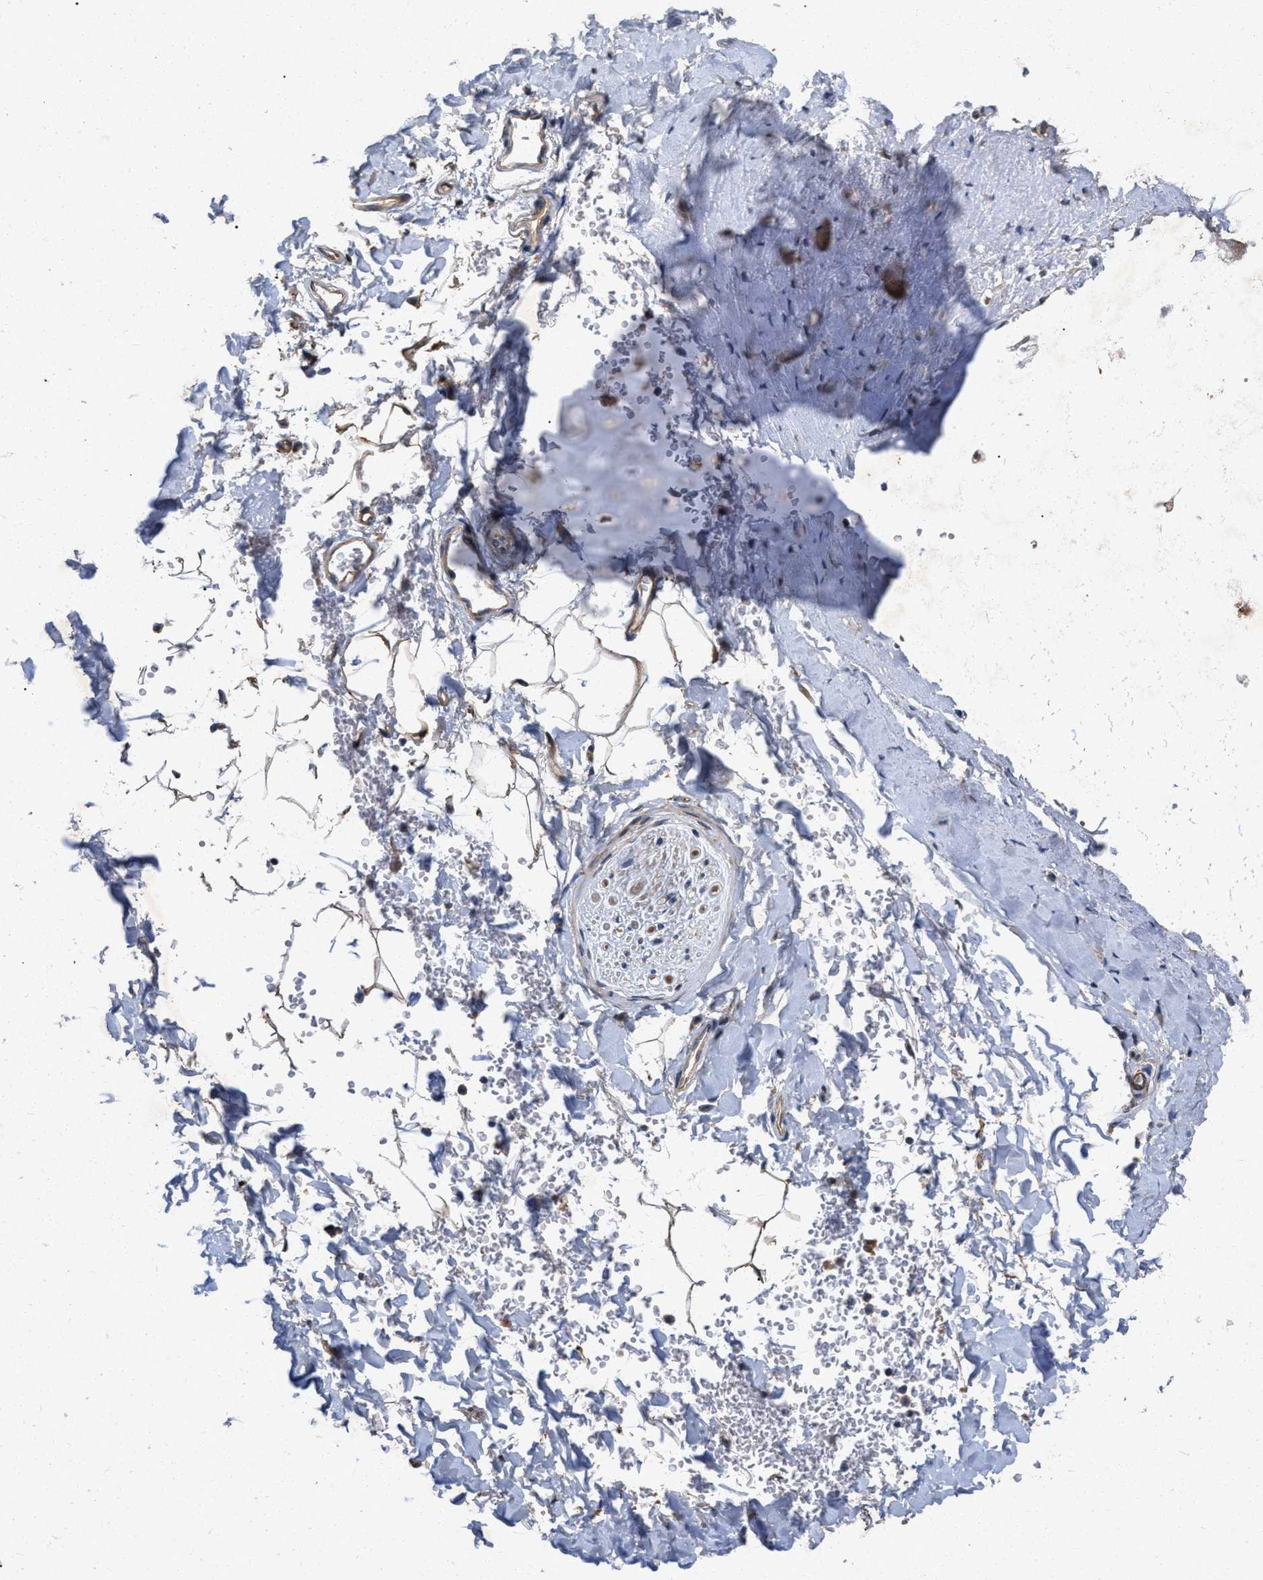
{"staining": {"intensity": "moderate", "quantity": ">75%", "location": "cytoplasmic/membranous"}, "tissue": "adipose tissue", "cell_type": "Adipocytes", "image_type": "normal", "snomed": [{"axis": "morphology", "description": "Normal tissue, NOS"}, {"axis": "topography", "description": "Cartilage tissue"}, {"axis": "topography", "description": "Bronchus"}], "caption": "Immunohistochemistry (IHC) (DAB) staining of benign human adipose tissue shows moderate cytoplasmic/membranous protein staining in about >75% of adipocytes.", "gene": "CDKN2C", "patient": {"sex": "female", "age": 73}}